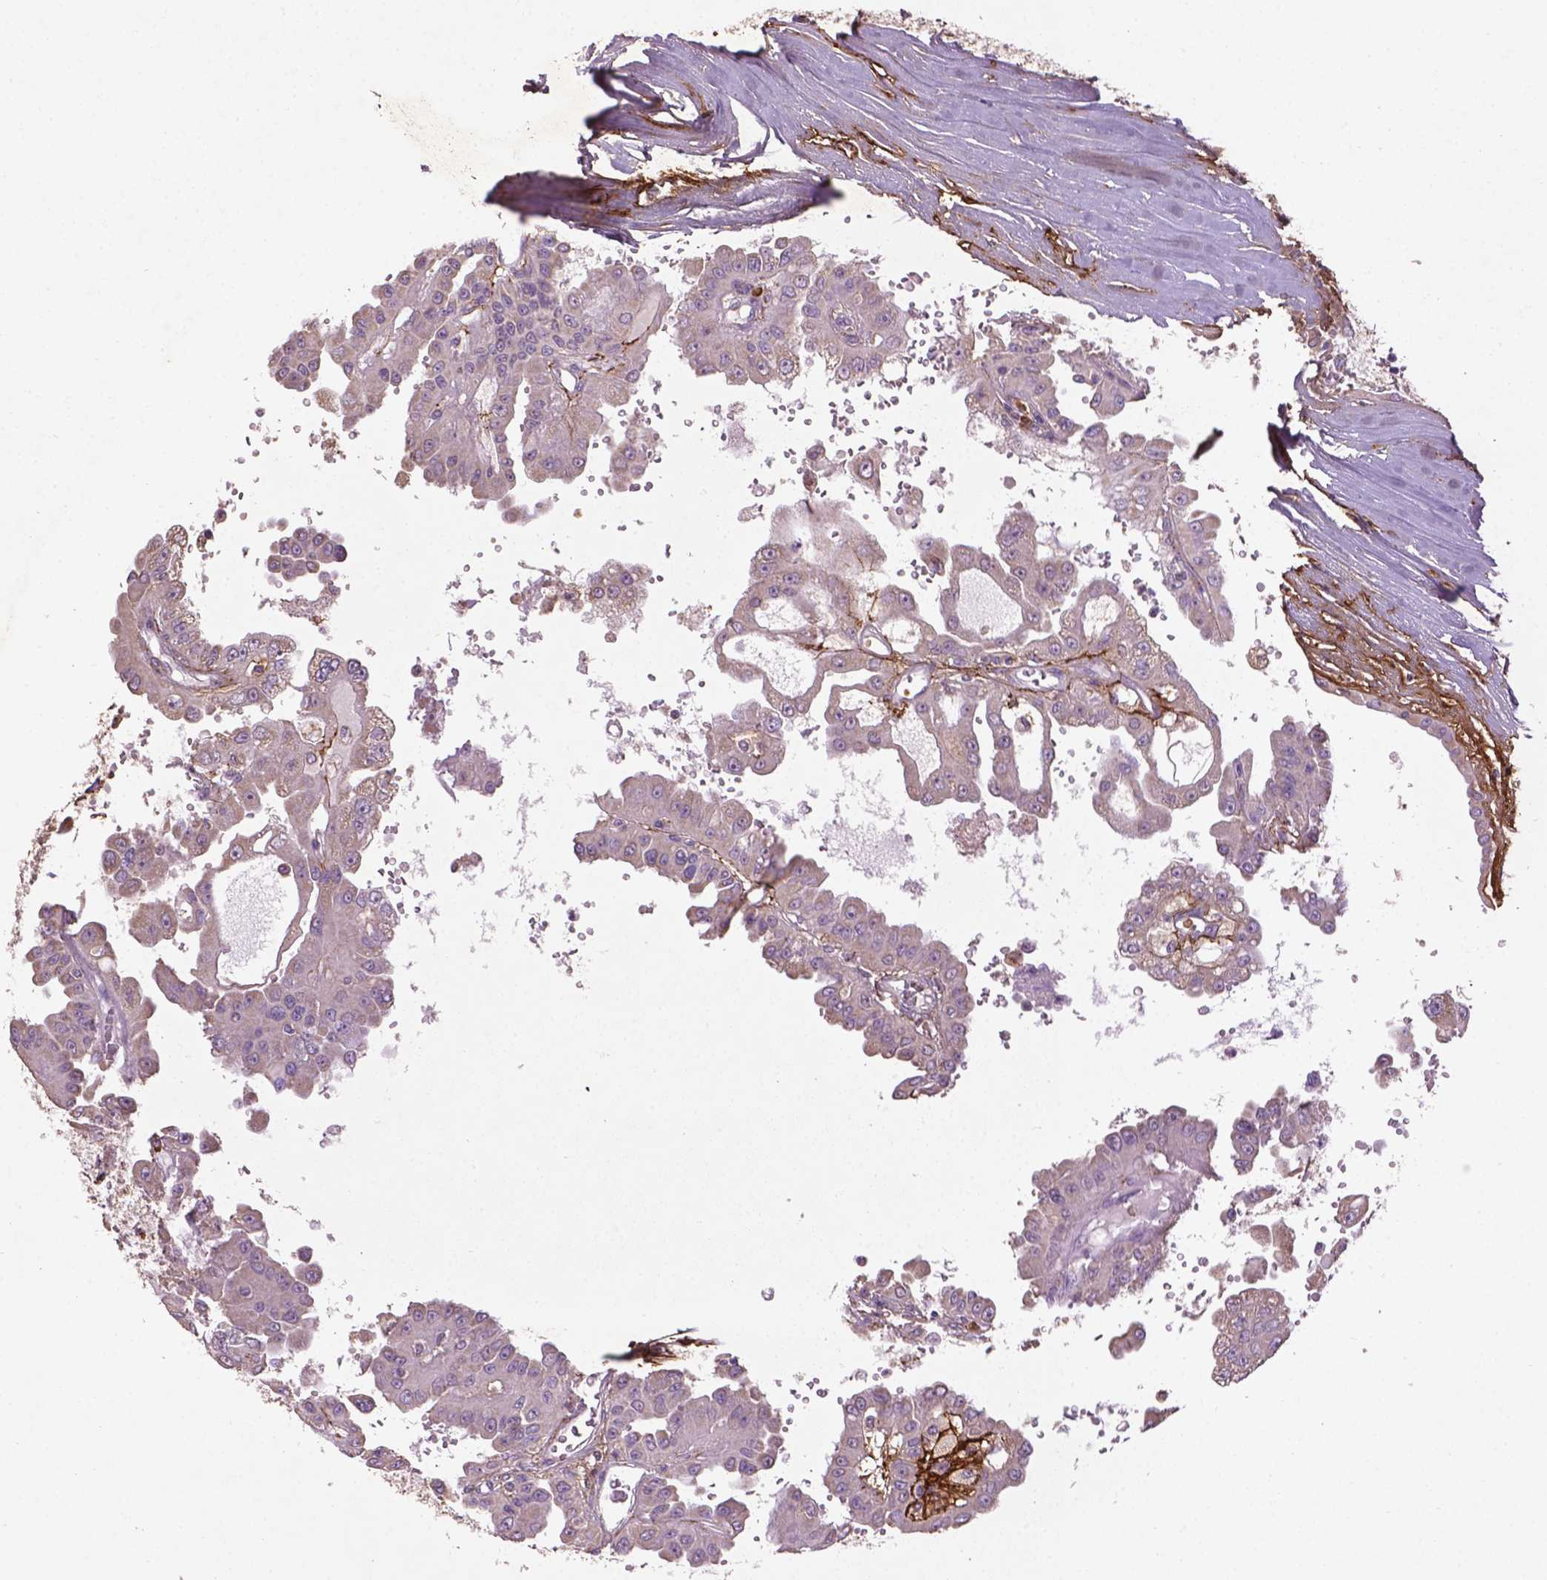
{"staining": {"intensity": "negative", "quantity": "none", "location": "none"}, "tissue": "renal cancer", "cell_type": "Tumor cells", "image_type": "cancer", "snomed": [{"axis": "morphology", "description": "Adenocarcinoma, NOS"}, {"axis": "topography", "description": "Kidney"}], "caption": "Immunohistochemistry (IHC) of human renal cancer displays no positivity in tumor cells. The staining was performed using DAB (3,3'-diaminobenzidine) to visualize the protein expression in brown, while the nuclei were stained in blue with hematoxylin (Magnification: 20x).", "gene": "LRRC3C", "patient": {"sex": "male", "age": 58}}